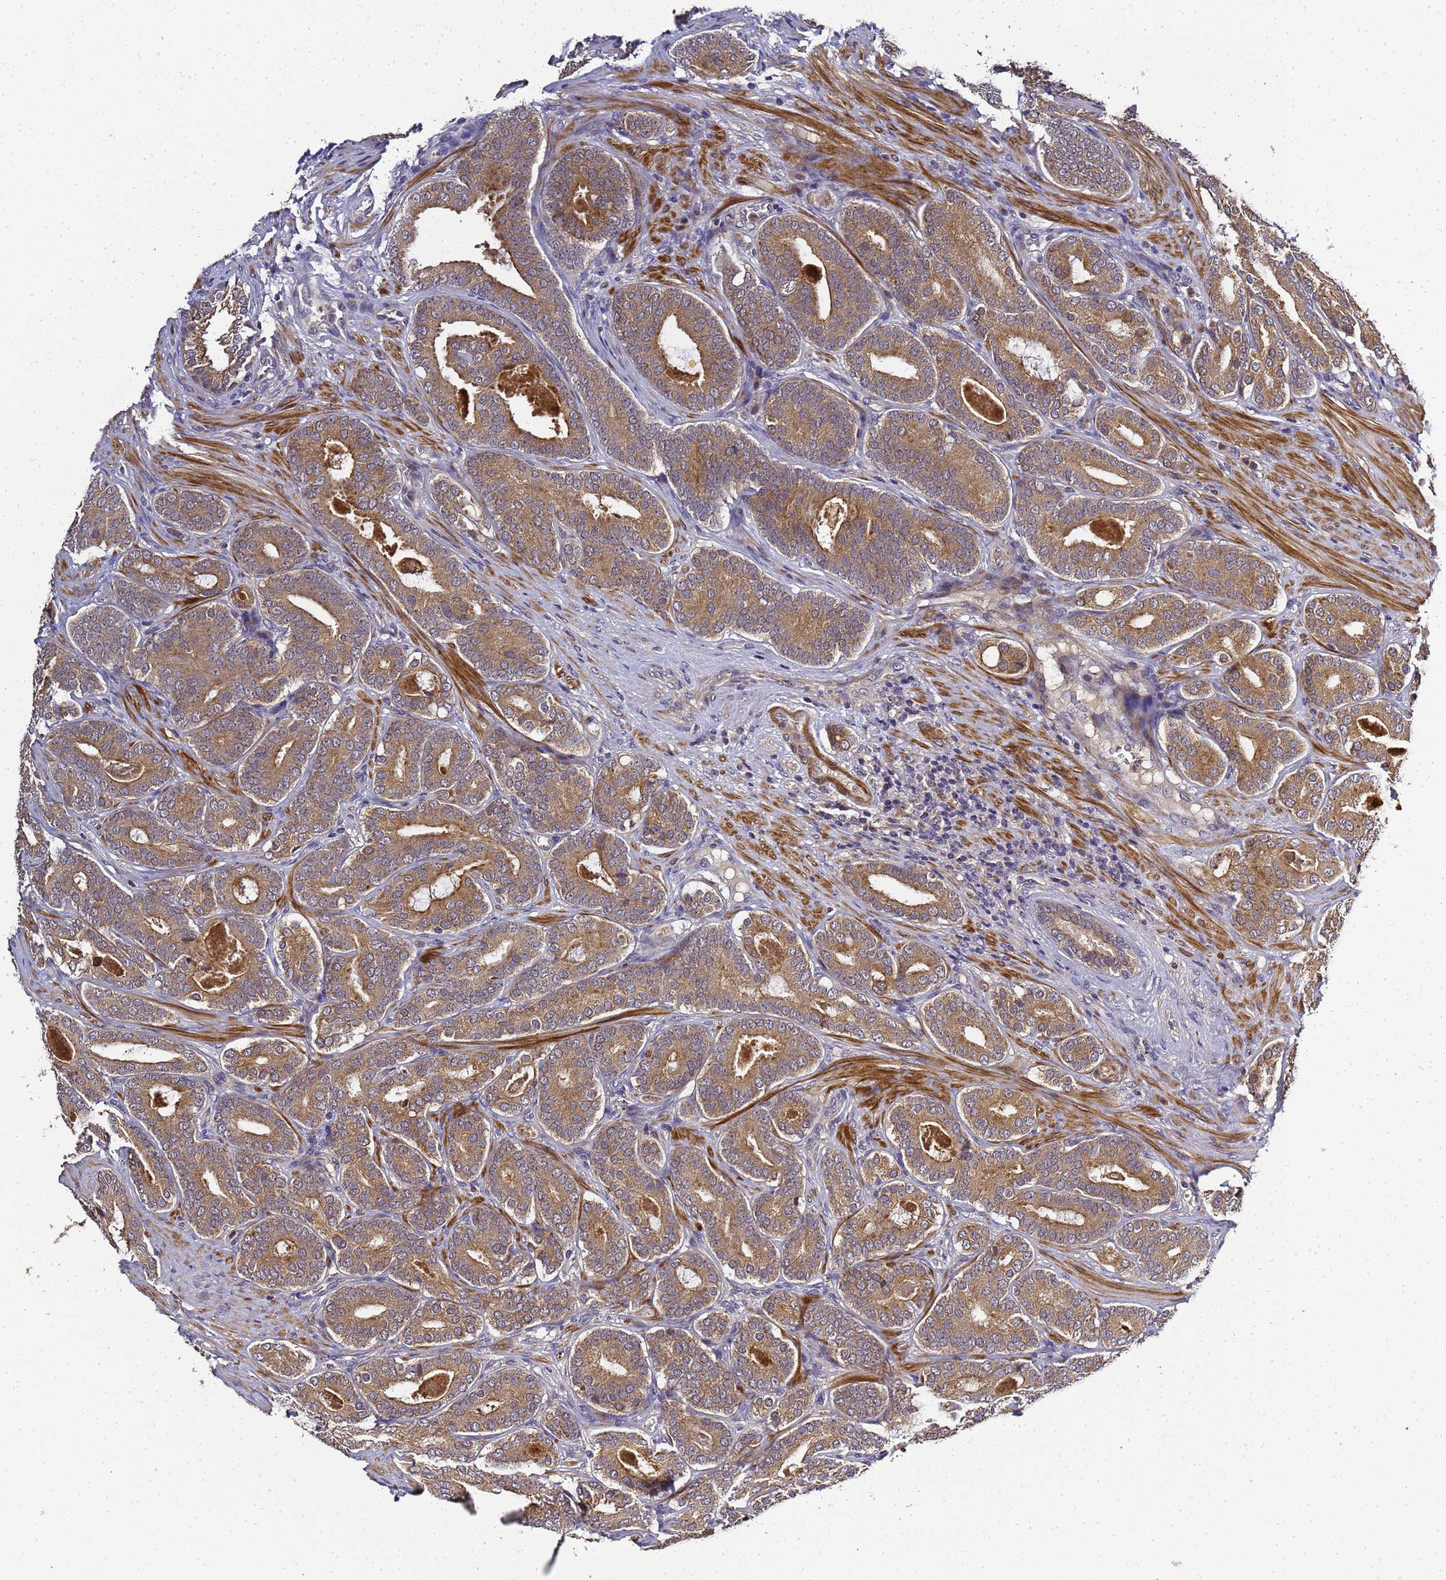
{"staining": {"intensity": "moderate", "quantity": ">75%", "location": "cytoplasmic/membranous"}, "tissue": "prostate cancer", "cell_type": "Tumor cells", "image_type": "cancer", "snomed": [{"axis": "morphology", "description": "Adenocarcinoma, High grade"}, {"axis": "topography", "description": "Prostate"}], "caption": "Adenocarcinoma (high-grade) (prostate) stained for a protein exhibits moderate cytoplasmic/membranous positivity in tumor cells.", "gene": "LGI4", "patient": {"sex": "male", "age": 60}}